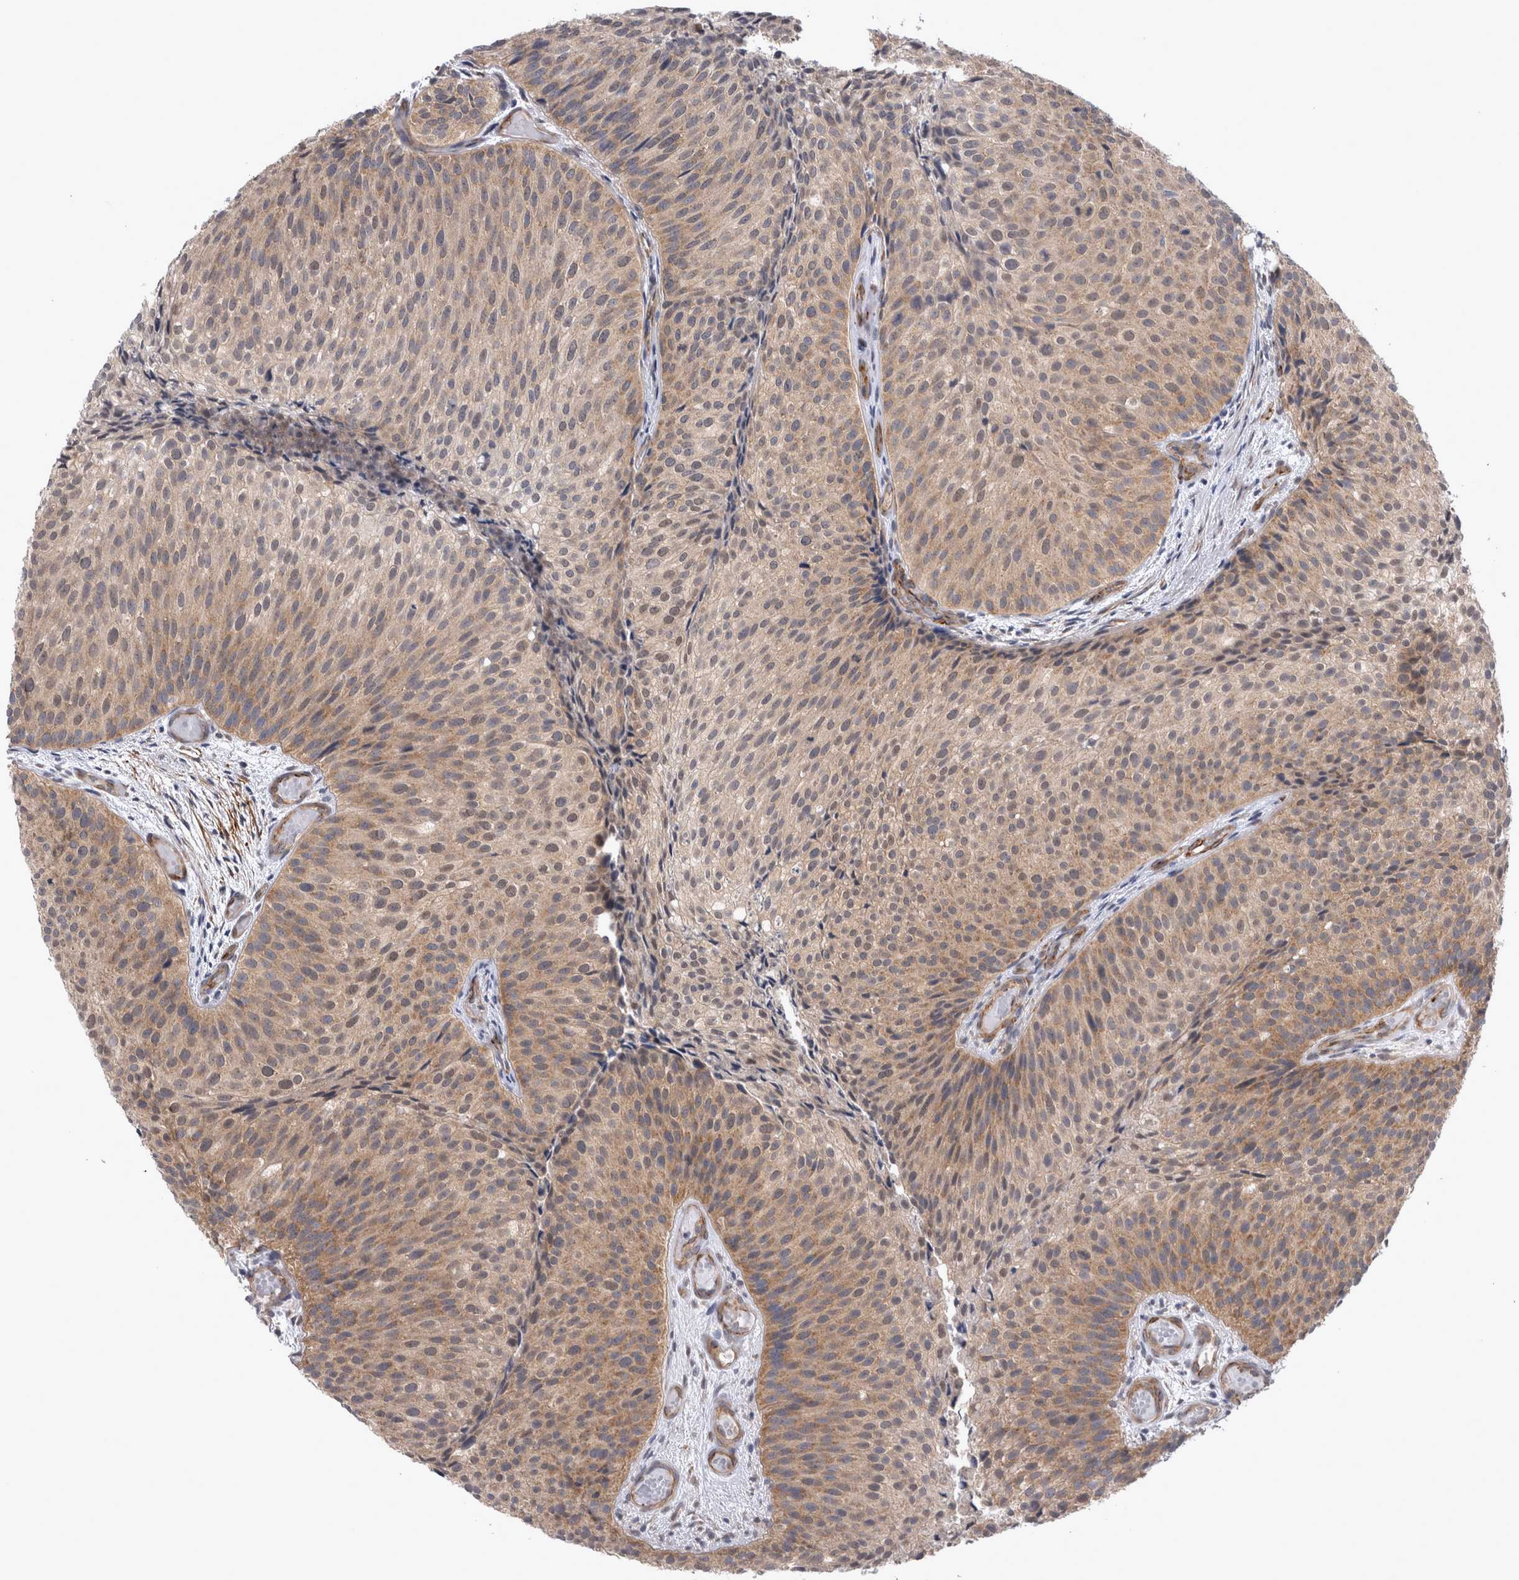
{"staining": {"intensity": "weak", "quantity": ">75%", "location": "cytoplasmic/membranous"}, "tissue": "urothelial cancer", "cell_type": "Tumor cells", "image_type": "cancer", "snomed": [{"axis": "morphology", "description": "Urothelial carcinoma, Low grade"}, {"axis": "topography", "description": "Urinary bladder"}], "caption": "Immunohistochemistry (IHC) image of neoplastic tissue: urothelial carcinoma (low-grade) stained using immunohistochemistry reveals low levels of weak protein expression localized specifically in the cytoplasmic/membranous of tumor cells, appearing as a cytoplasmic/membranous brown color.", "gene": "DDX6", "patient": {"sex": "male", "age": 86}}